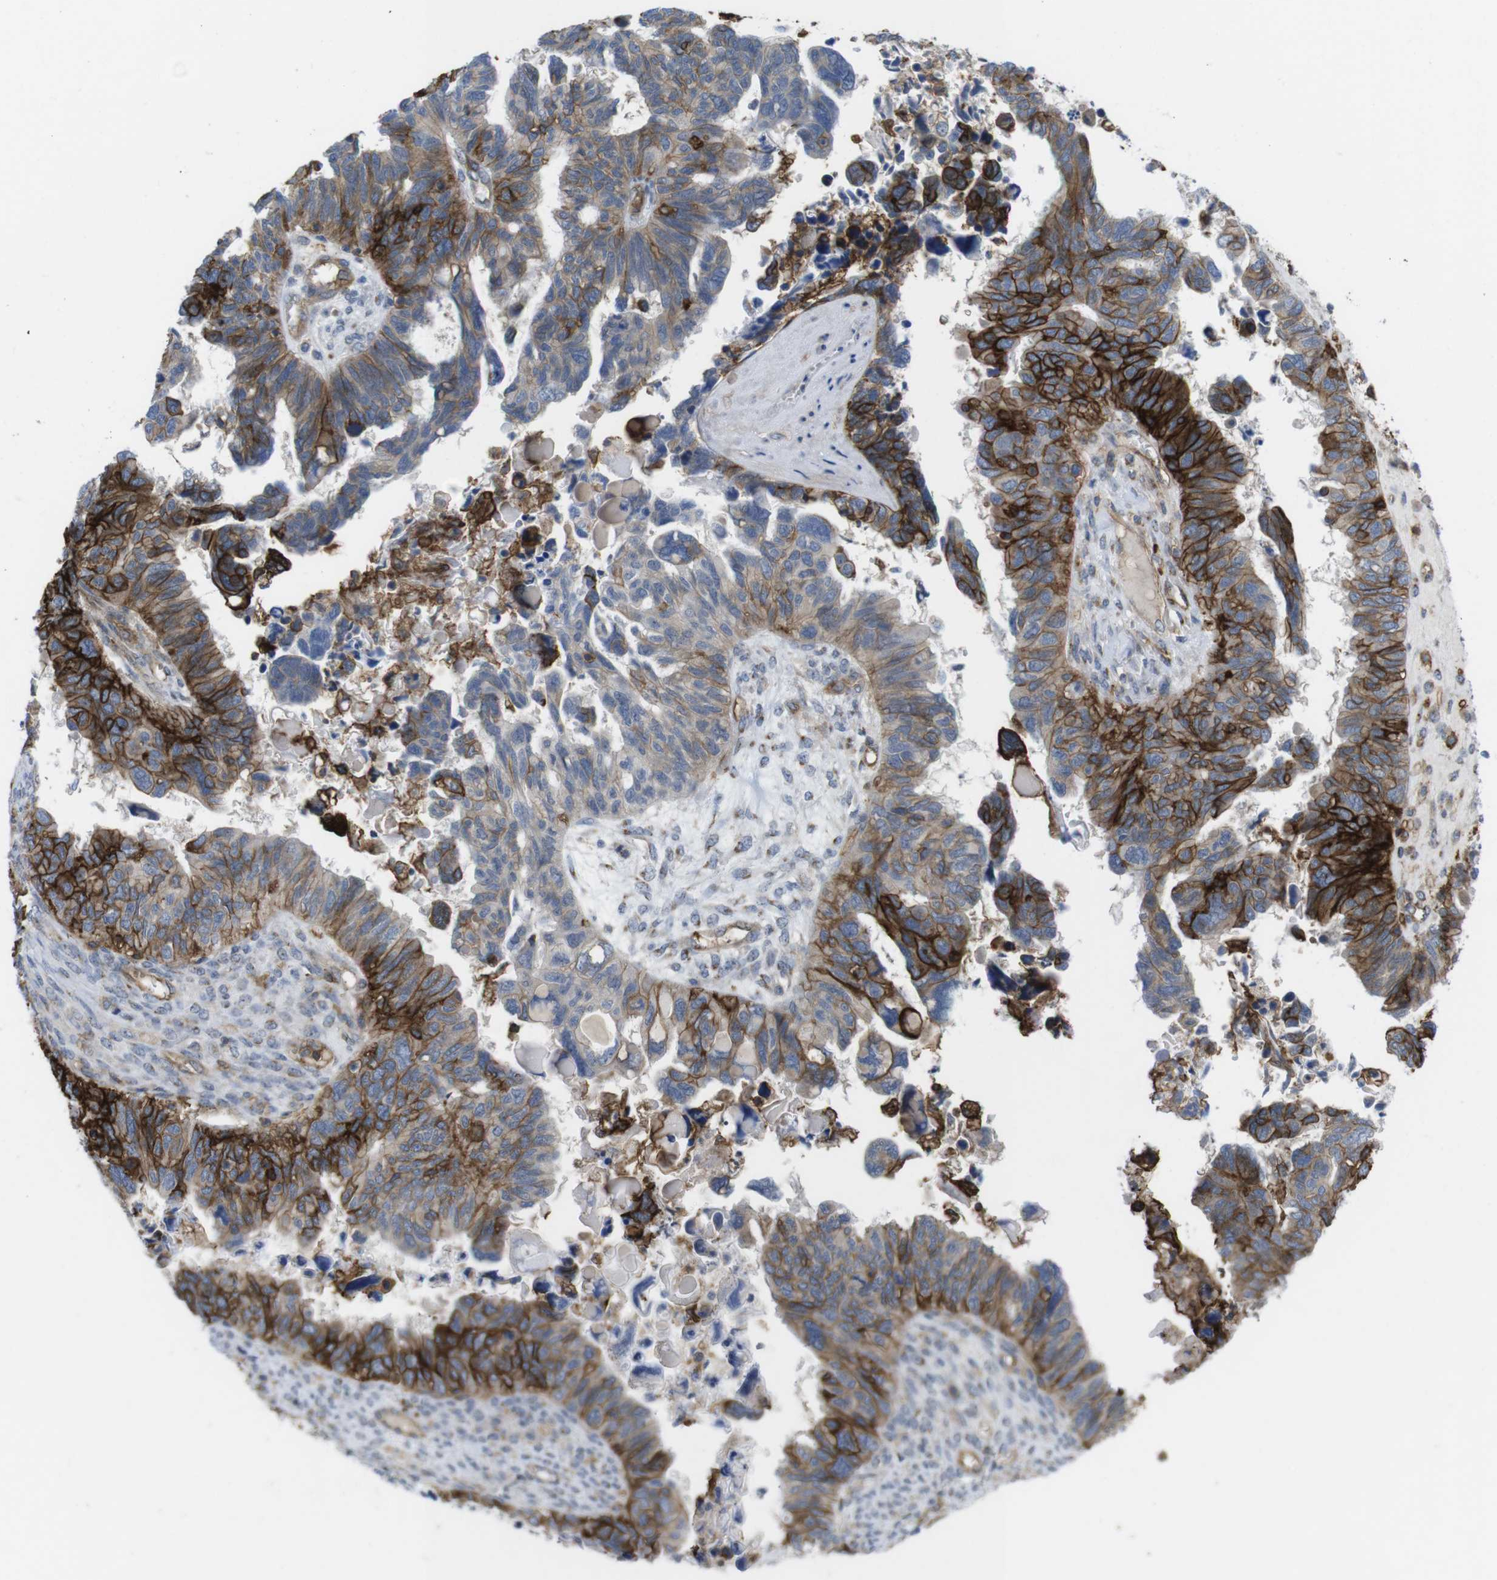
{"staining": {"intensity": "strong", "quantity": "25%-75%", "location": "cytoplasmic/membranous"}, "tissue": "ovarian cancer", "cell_type": "Tumor cells", "image_type": "cancer", "snomed": [{"axis": "morphology", "description": "Cystadenocarcinoma, serous, NOS"}, {"axis": "topography", "description": "Ovary"}], "caption": "Immunohistochemistry (IHC) (DAB (3,3'-diaminobenzidine)) staining of human serous cystadenocarcinoma (ovarian) exhibits strong cytoplasmic/membranous protein positivity in about 25%-75% of tumor cells.", "gene": "CCR6", "patient": {"sex": "female", "age": 79}}